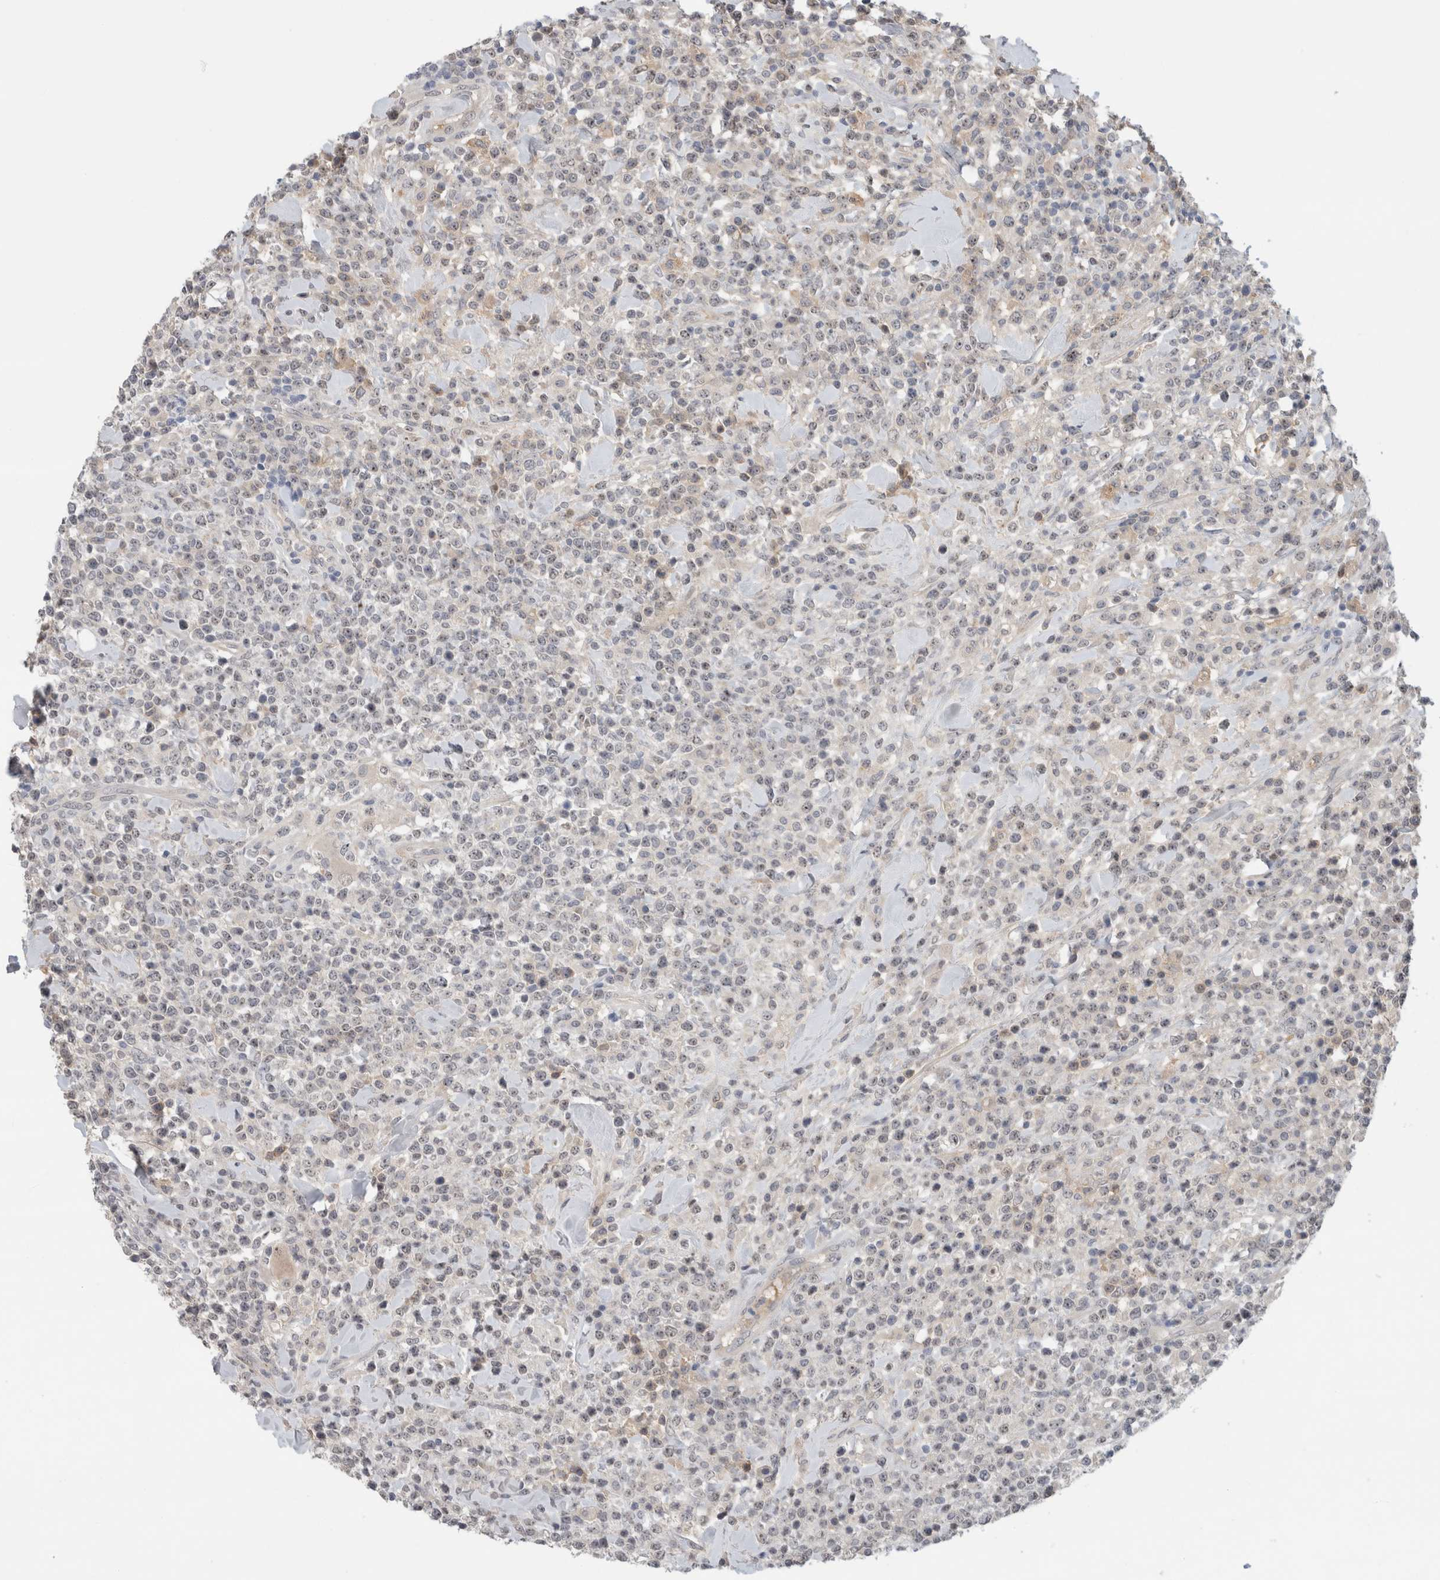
{"staining": {"intensity": "moderate", "quantity": "25%-75%", "location": "nuclear"}, "tissue": "lymphoma", "cell_type": "Tumor cells", "image_type": "cancer", "snomed": [{"axis": "morphology", "description": "Malignant lymphoma, non-Hodgkin's type, High grade"}, {"axis": "topography", "description": "Colon"}], "caption": "Immunohistochemical staining of malignant lymphoma, non-Hodgkin's type (high-grade) reveals medium levels of moderate nuclear protein staining in approximately 25%-75% of tumor cells. The protein is stained brown, and the nuclei are stained in blue (DAB IHC with brightfield microscopy, high magnification).", "gene": "HCN3", "patient": {"sex": "female", "age": 53}}